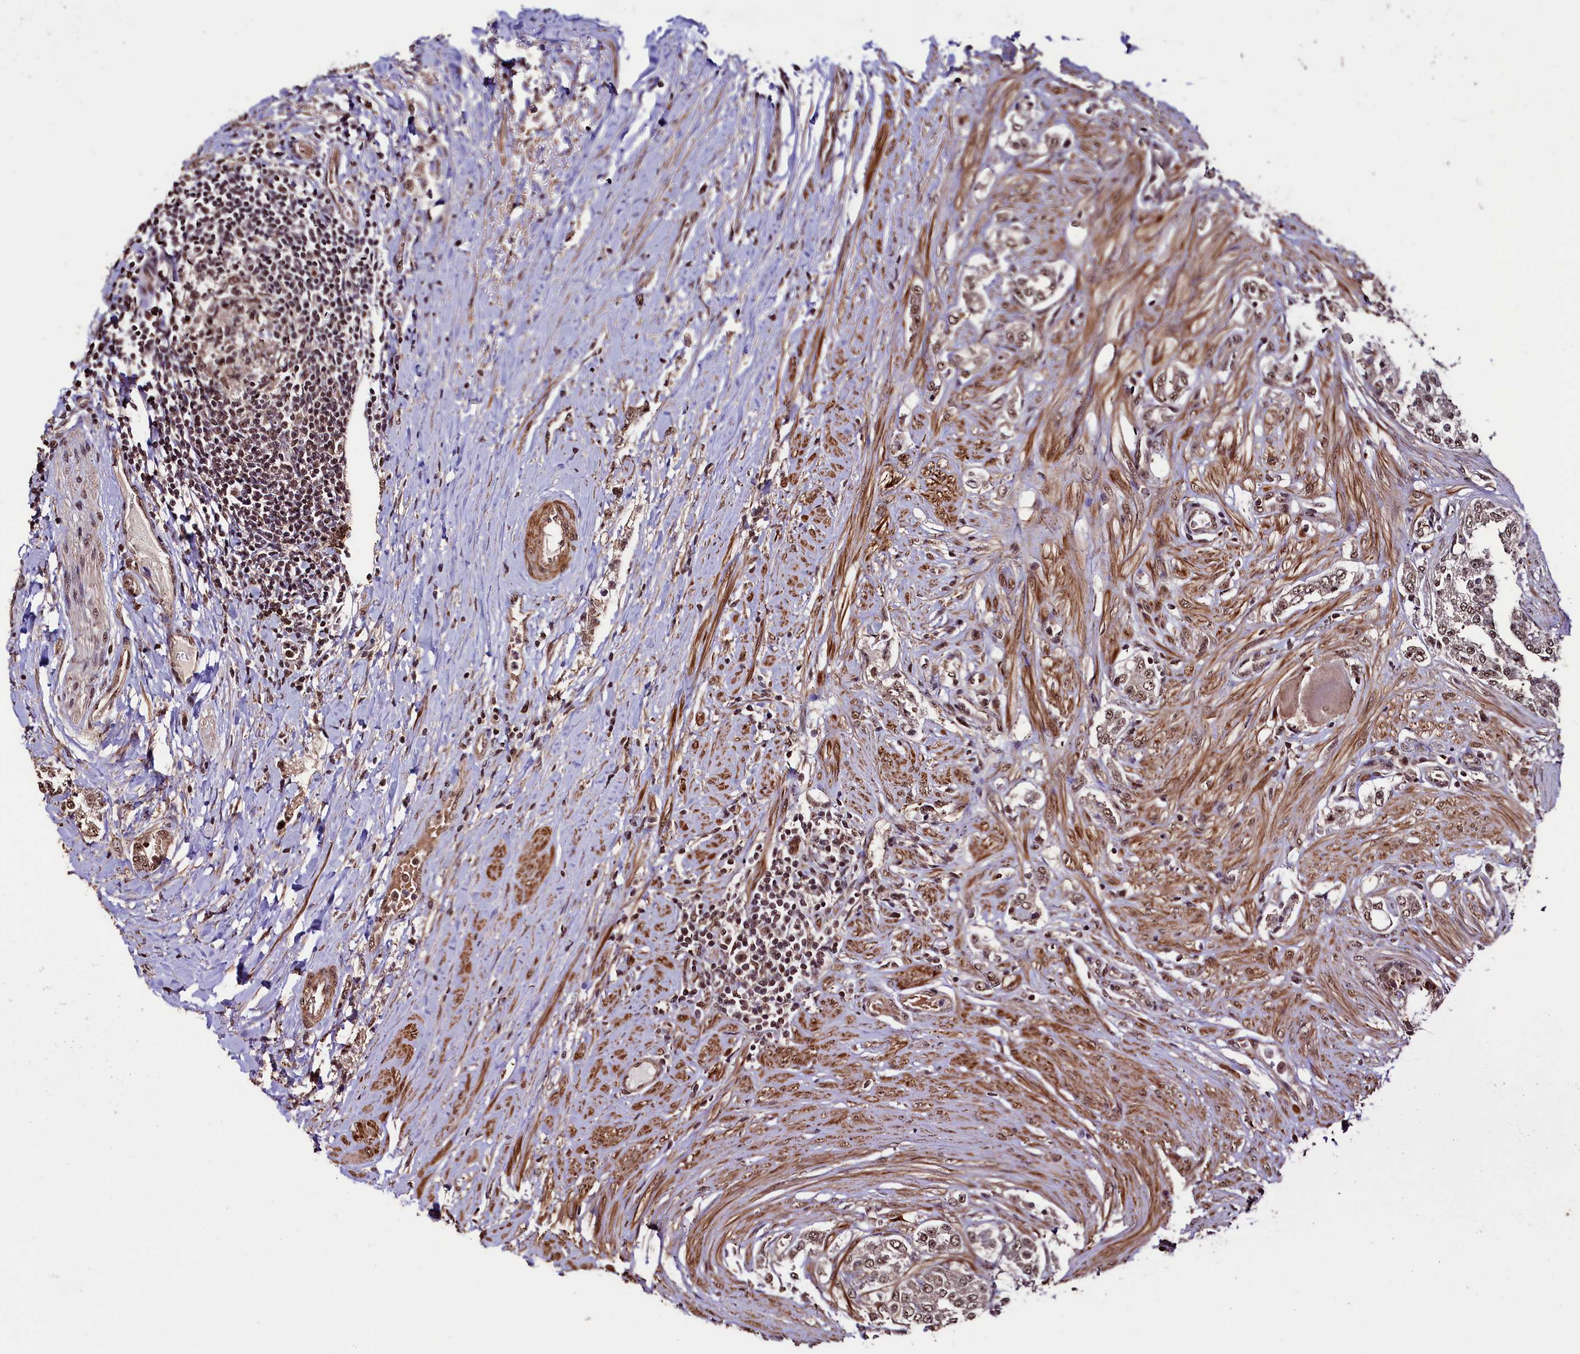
{"staining": {"intensity": "moderate", "quantity": ">75%", "location": "nuclear"}, "tissue": "prostate cancer", "cell_type": "Tumor cells", "image_type": "cancer", "snomed": [{"axis": "morphology", "description": "Adenocarcinoma, High grade"}, {"axis": "topography", "description": "Prostate"}], "caption": "Protein staining of high-grade adenocarcinoma (prostate) tissue shows moderate nuclear positivity in approximately >75% of tumor cells. (brown staining indicates protein expression, while blue staining denotes nuclei).", "gene": "SFSWAP", "patient": {"sex": "male", "age": 64}}